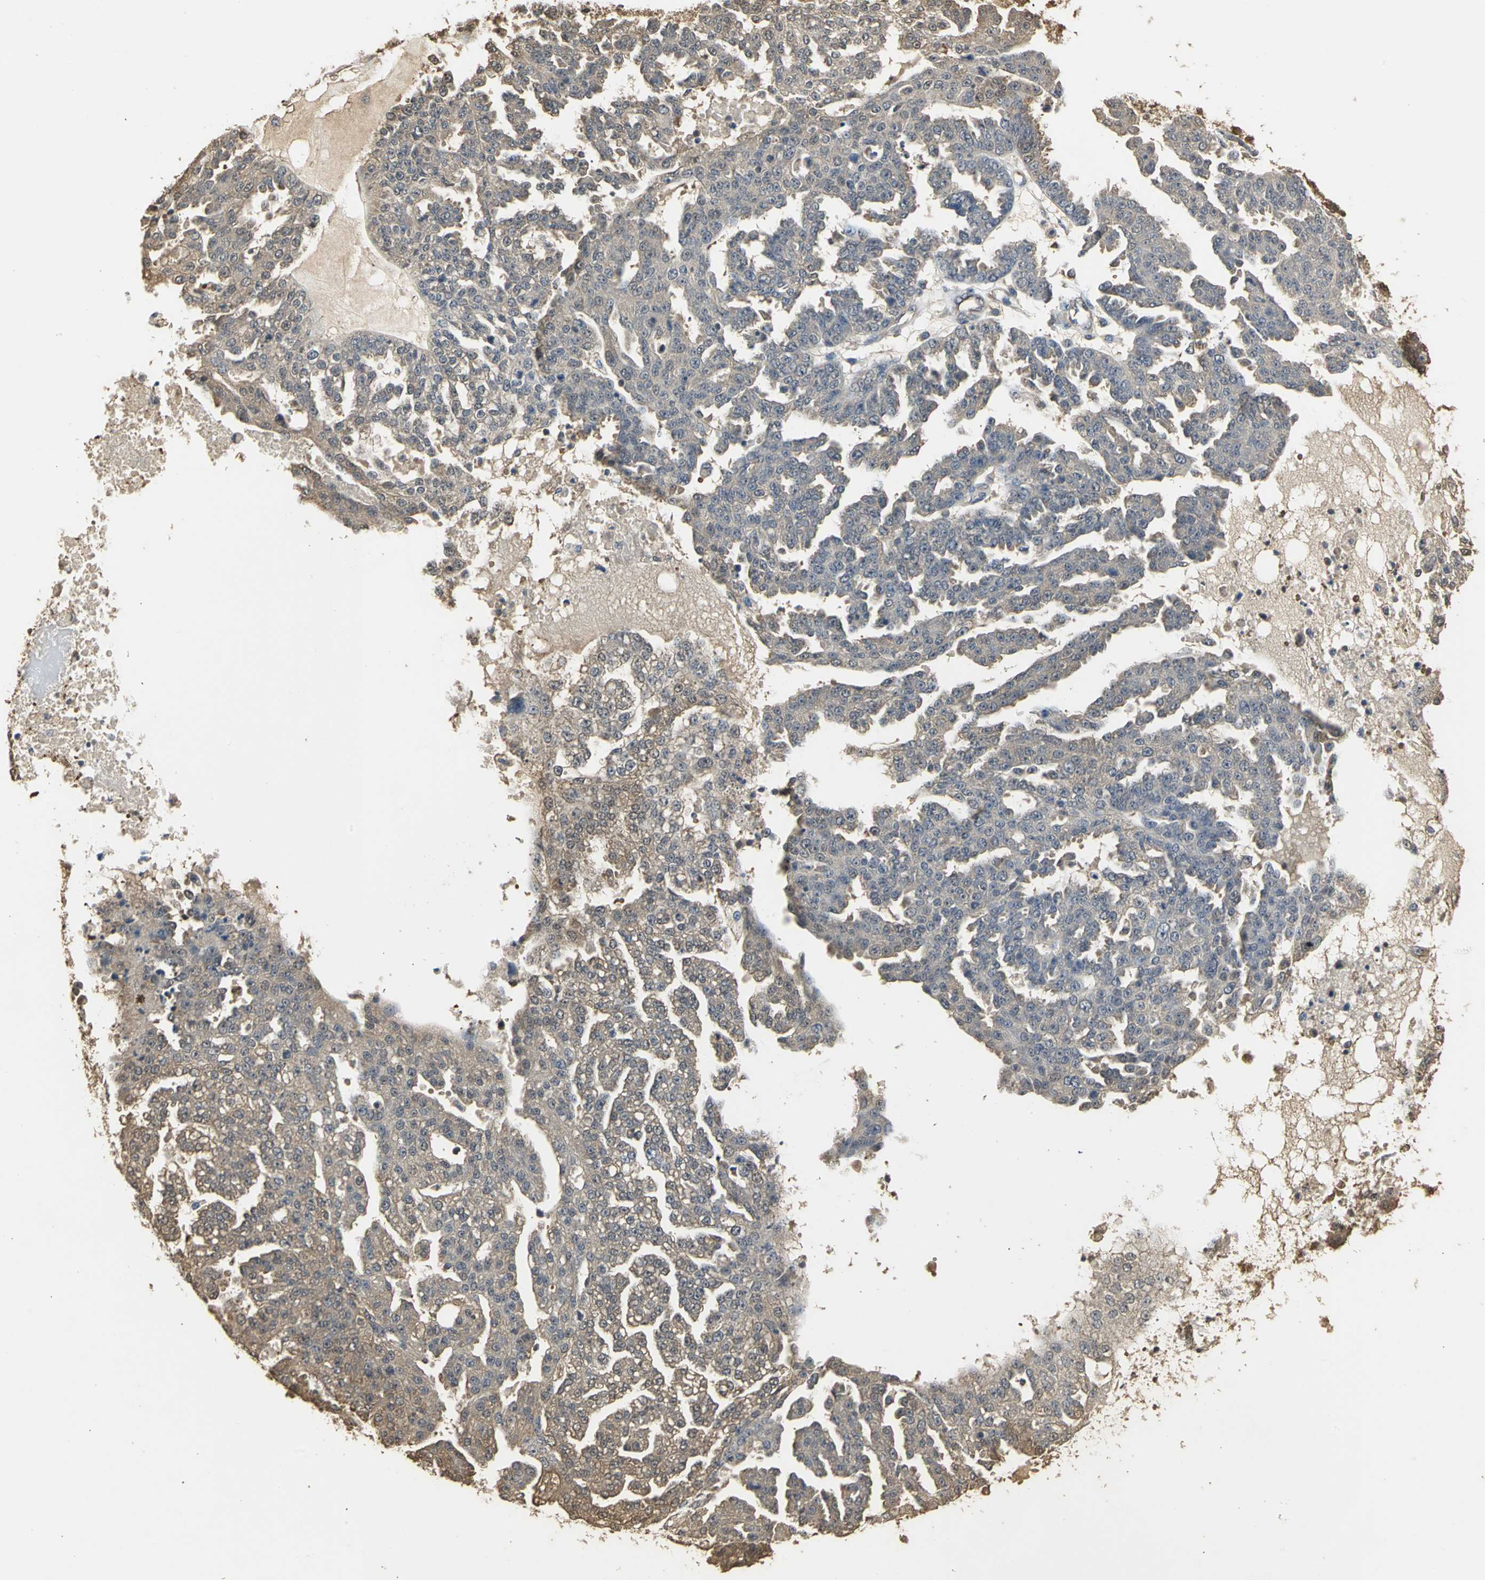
{"staining": {"intensity": "weak", "quantity": ">75%", "location": "cytoplasmic/membranous"}, "tissue": "ovarian cancer", "cell_type": "Tumor cells", "image_type": "cancer", "snomed": [{"axis": "morphology", "description": "Carcinoma, NOS"}, {"axis": "topography", "description": "Soft tissue"}, {"axis": "topography", "description": "Ovary"}], "caption": "Ovarian cancer (carcinoma) stained for a protein reveals weak cytoplasmic/membranous positivity in tumor cells.", "gene": "PARK7", "patient": {"sex": "female", "age": 54}}